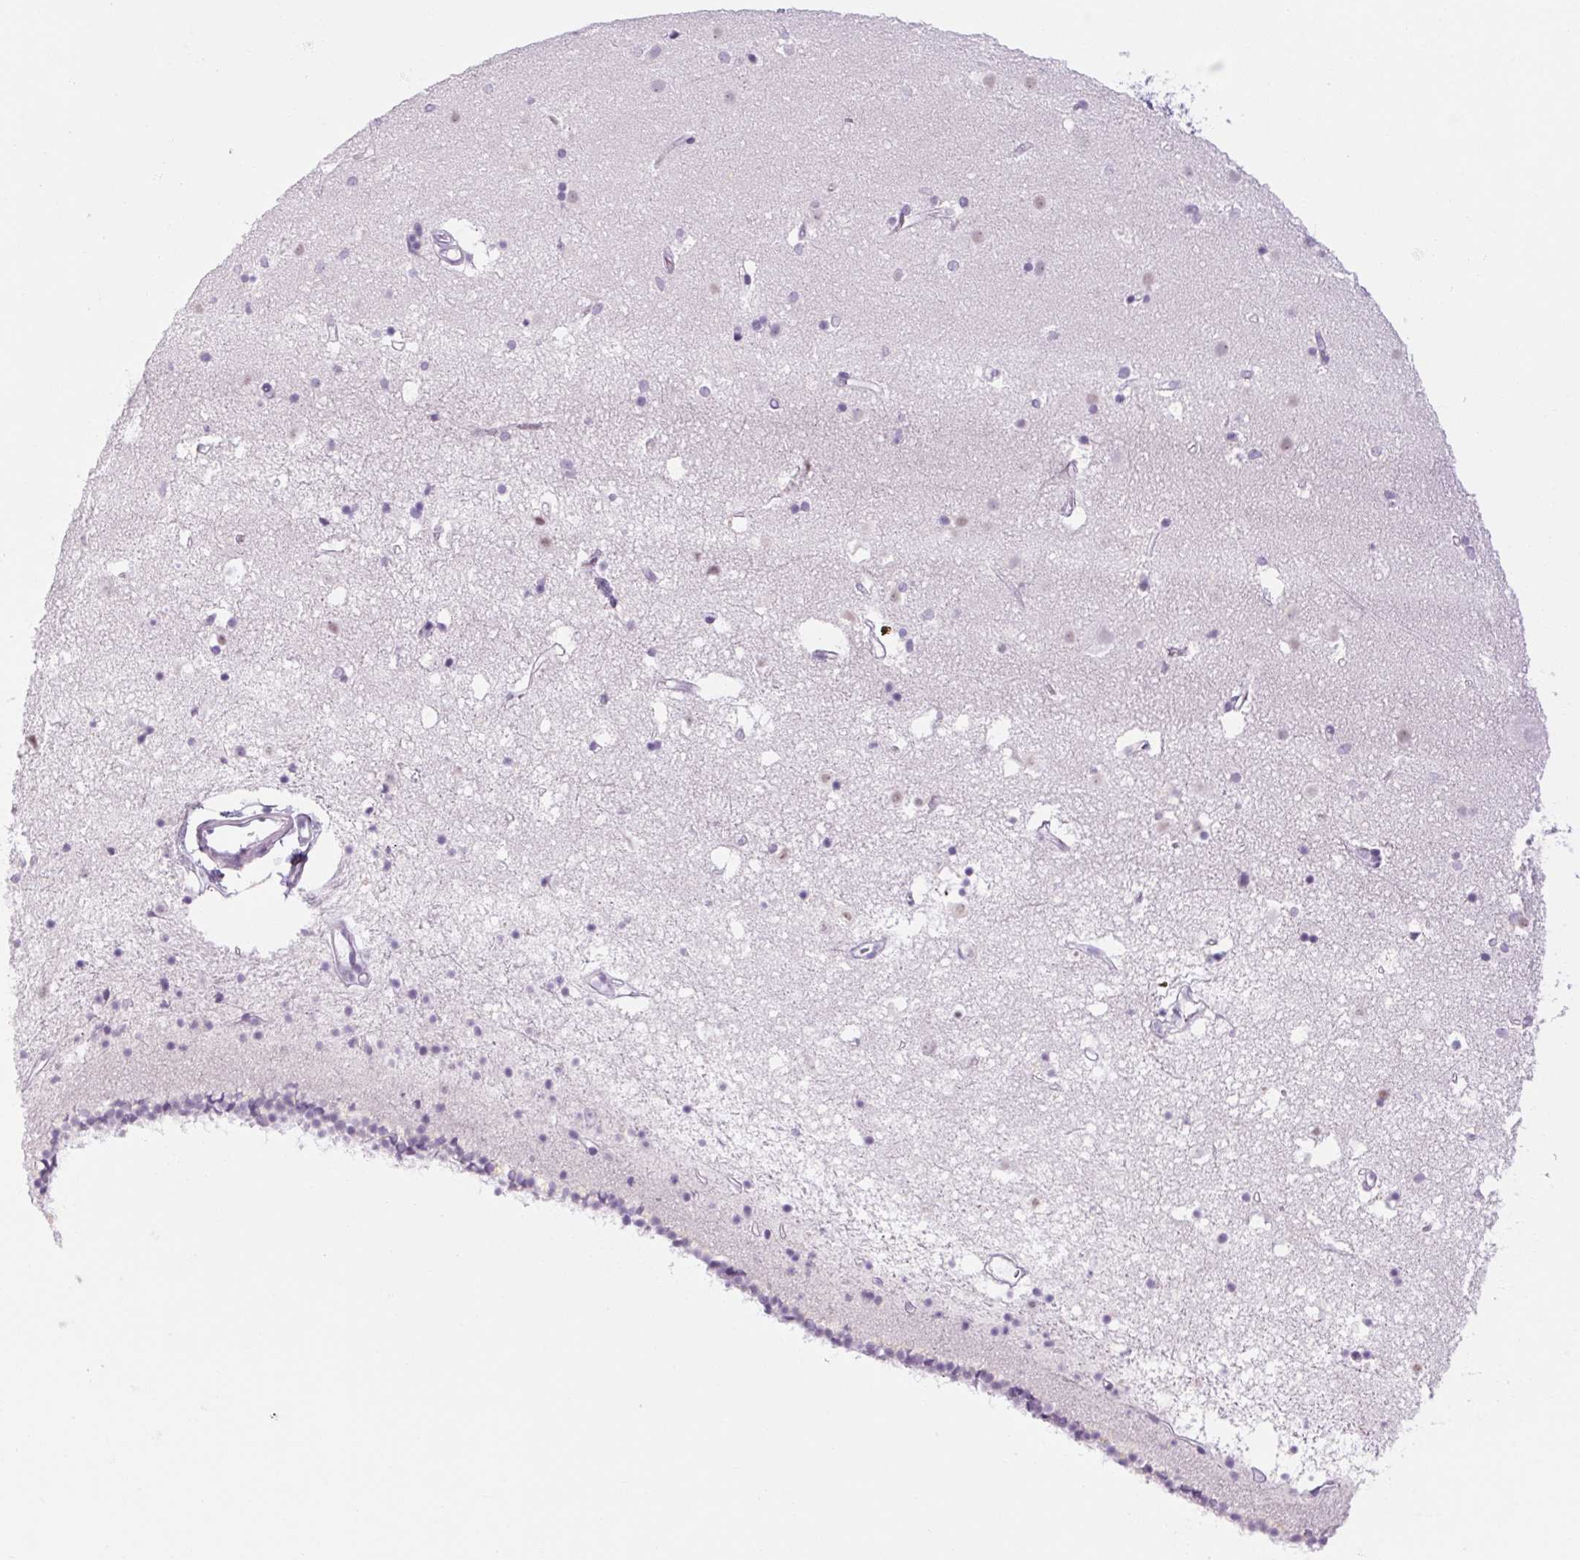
{"staining": {"intensity": "negative", "quantity": "none", "location": "none"}, "tissue": "caudate", "cell_type": "Glial cells", "image_type": "normal", "snomed": [{"axis": "morphology", "description": "Normal tissue, NOS"}, {"axis": "topography", "description": "Lateral ventricle wall"}], "caption": "The micrograph reveals no significant expression in glial cells of caudate. Nuclei are stained in blue.", "gene": "RPTN", "patient": {"sex": "female", "age": 71}}